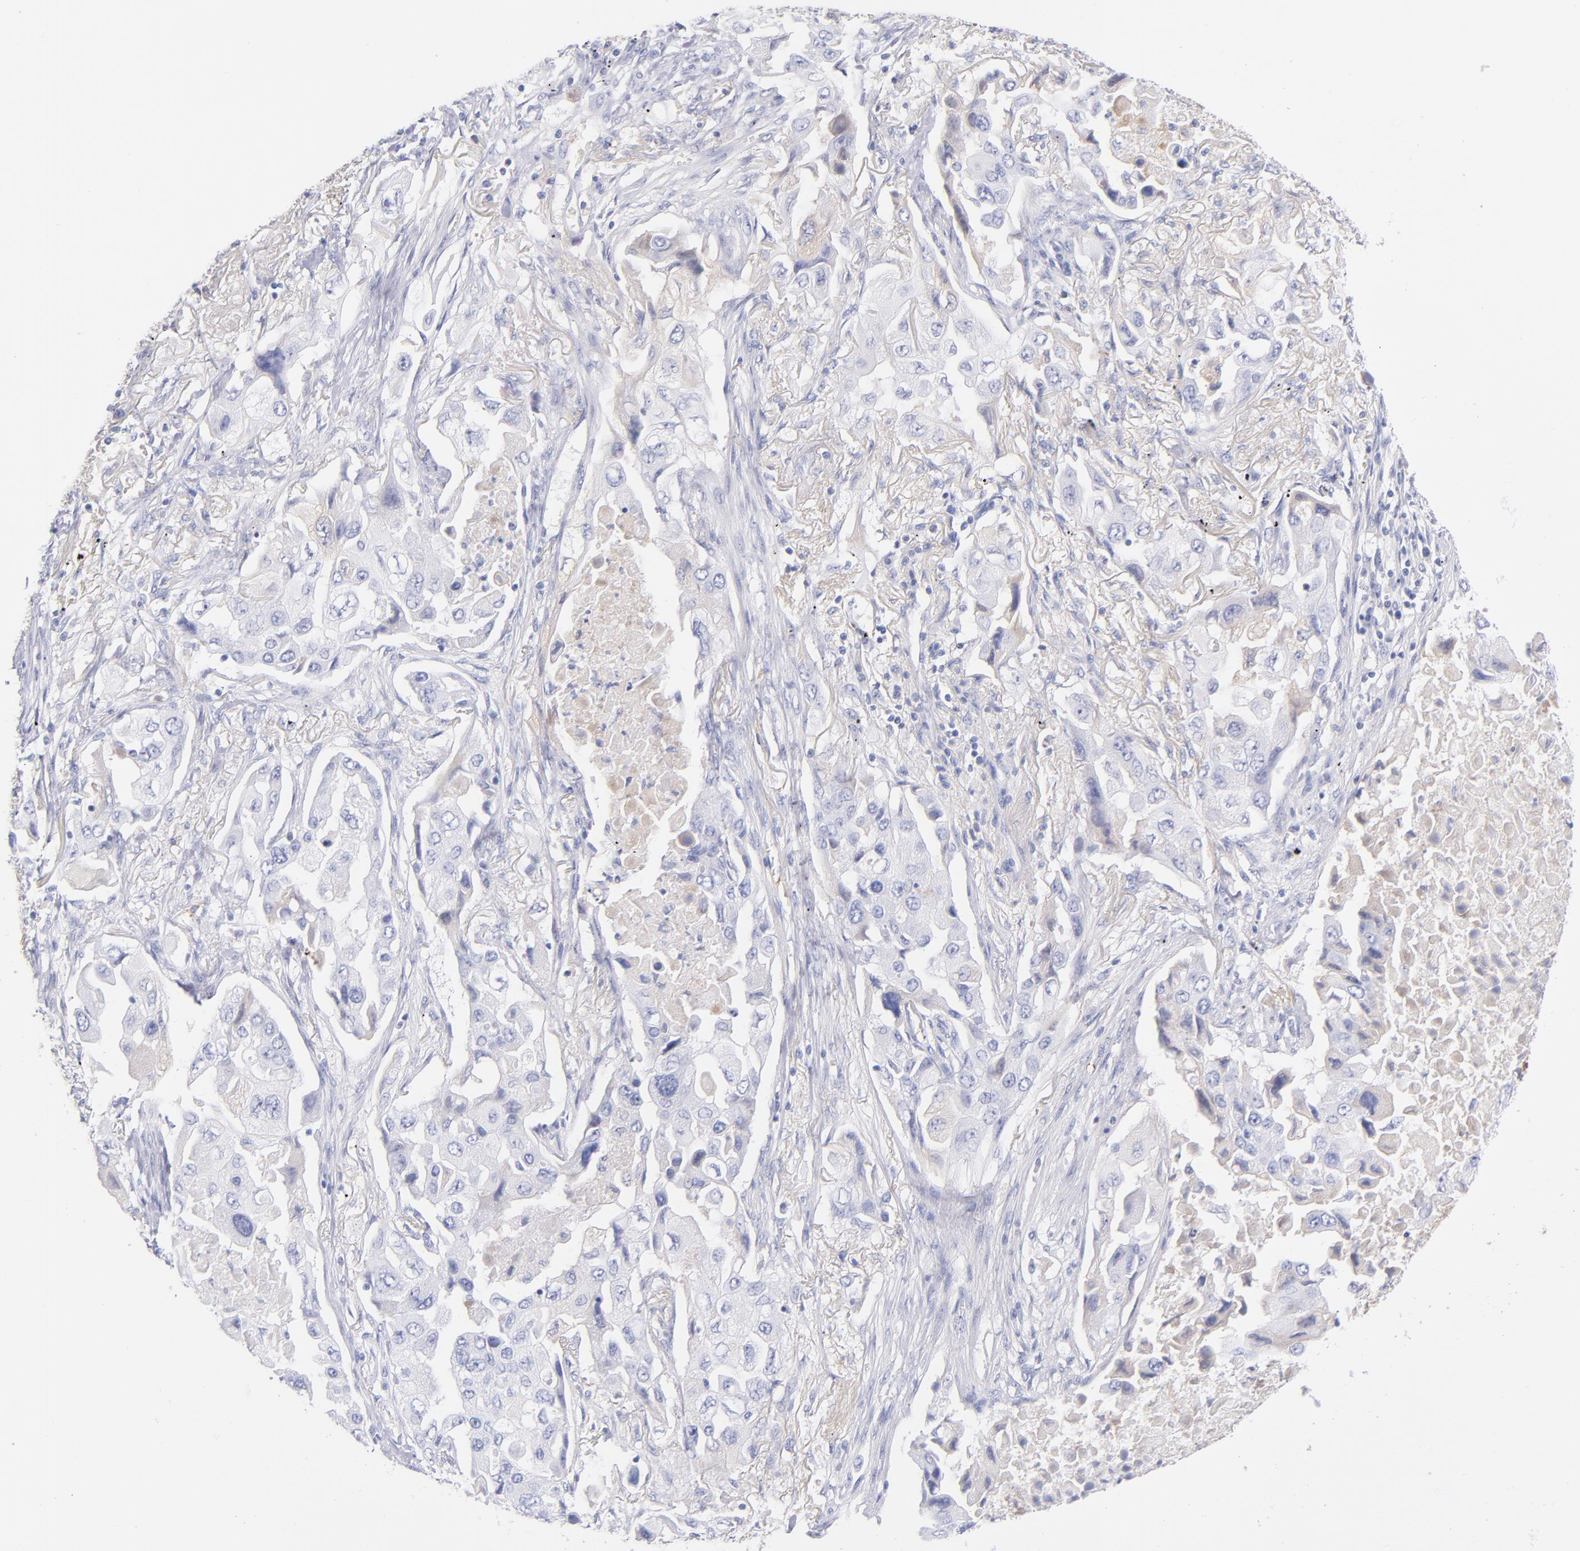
{"staining": {"intensity": "negative", "quantity": "none", "location": "none"}, "tissue": "lung cancer", "cell_type": "Tumor cells", "image_type": "cancer", "snomed": [{"axis": "morphology", "description": "Adenocarcinoma, NOS"}, {"axis": "topography", "description": "Lung"}], "caption": "There is no significant staining in tumor cells of lung cancer (adenocarcinoma). (Brightfield microscopy of DAB IHC at high magnification).", "gene": "HP", "patient": {"sex": "female", "age": 65}}